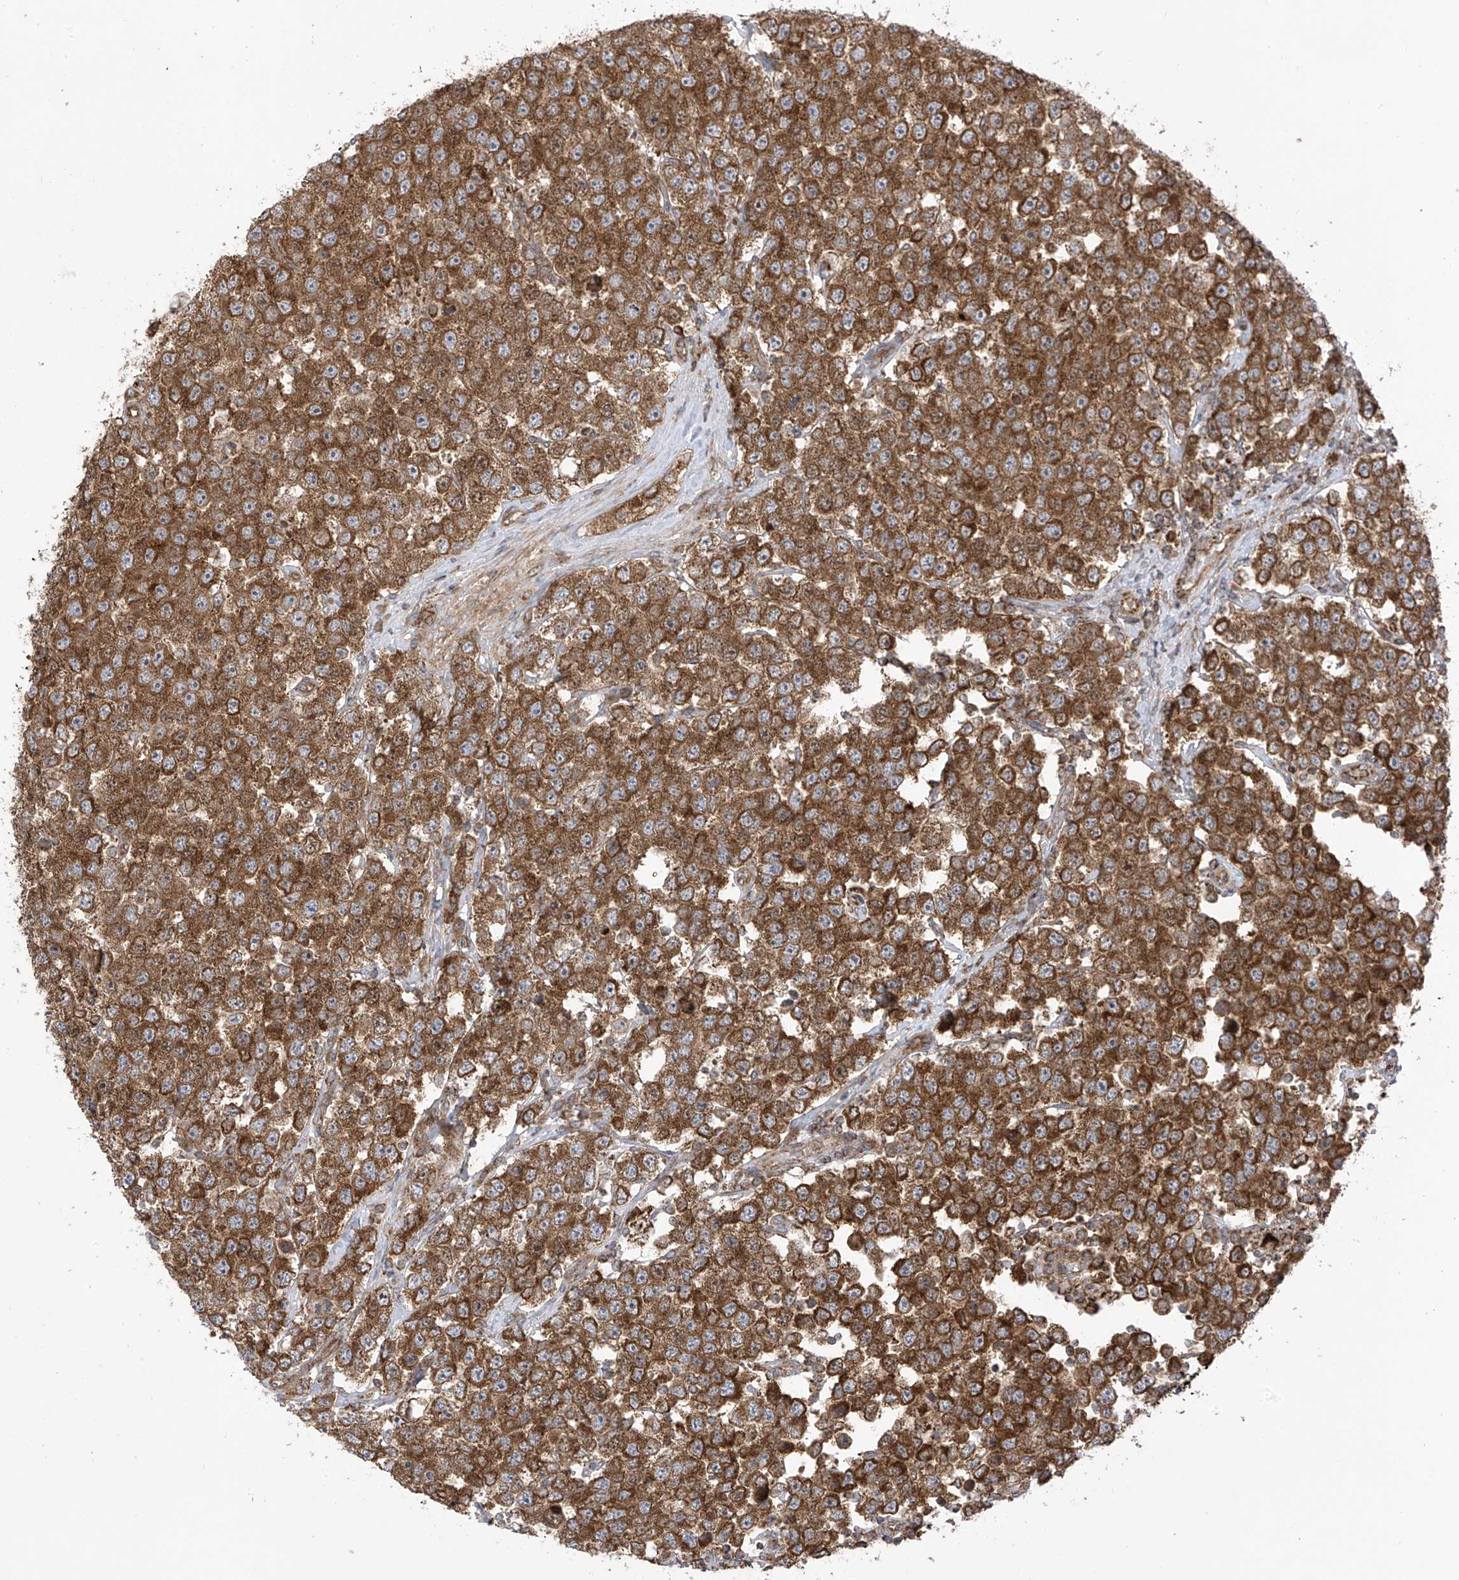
{"staining": {"intensity": "strong", "quantity": ">75%", "location": "cytoplasmic/membranous"}, "tissue": "testis cancer", "cell_type": "Tumor cells", "image_type": "cancer", "snomed": [{"axis": "morphology", "description": "Seminoma, NOS"}, {"axis": "topography", "description": "Testis"}], "caption": "Tumor cells demonstrate high levels of strong cytoplasmic/membranous positivity in approximately >75% of cells in human testis cancer. (DAB (3,3'-diaminobenzidine) IHC, brown staining for protein, blue staining for nuclei).", "gene": "REPS1", "patient": {"sex": "male", "age": 28}}